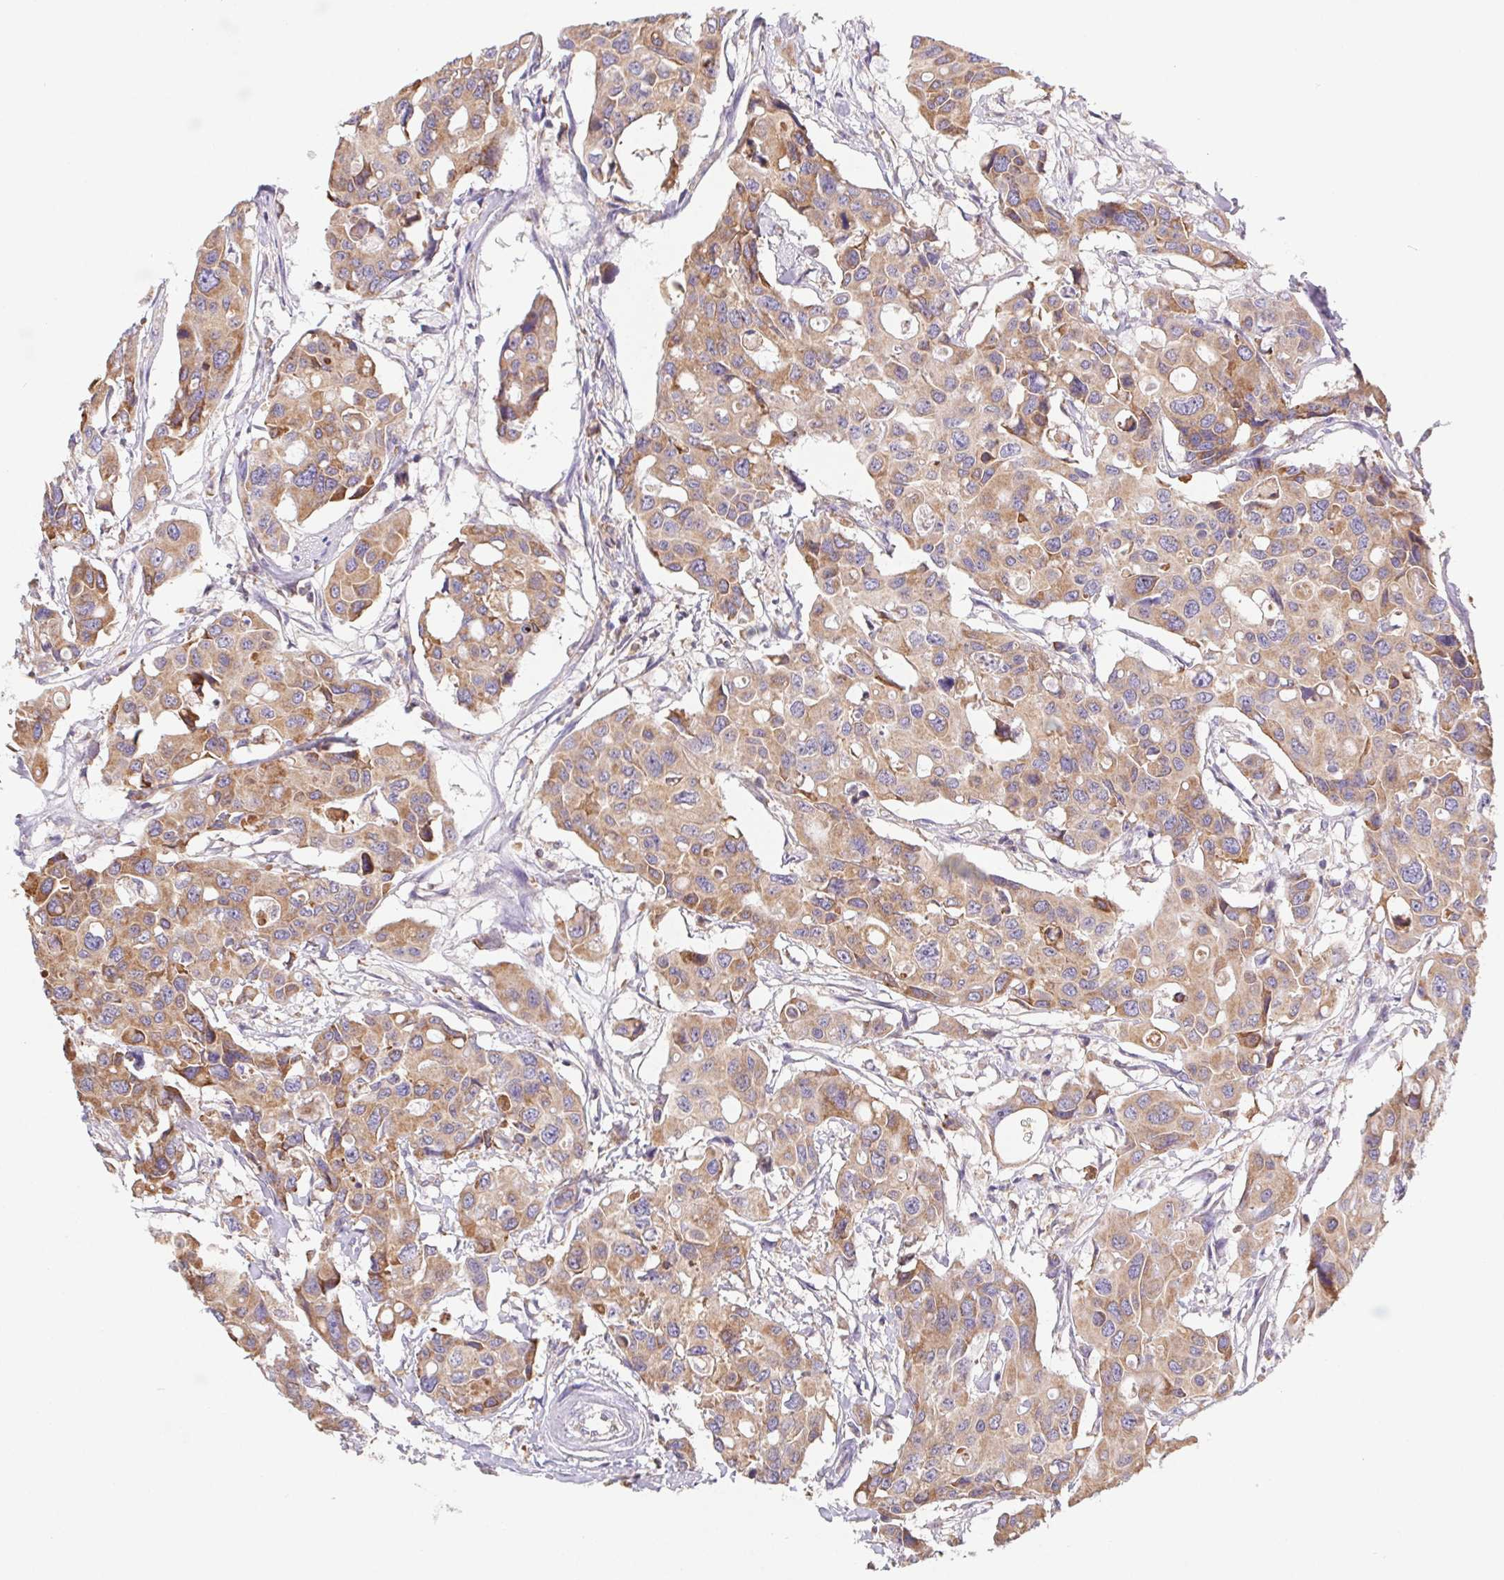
{"staining": {"intensity": "moderate", "quantity": ">75%", "location": "cytoplasmic/membranous"}, "tissue": "colorectal cancer", "cell_type": "Tumor cells", "image_type": "cancer", "snomed": [{"axis": "morphology", "description": "Adenocarcinoma, NOS"}, {"axis": "topography", "description": "Colon"}], "caption": "DAB immunohistochemical staining of human colorectal adenocarcinoma reveals moderate cytoplasmic/membranous protein staining in approximately >75% of tumor cells.", "gene": "ADAM8", "patient": {"sex": "male", "age": 77}}